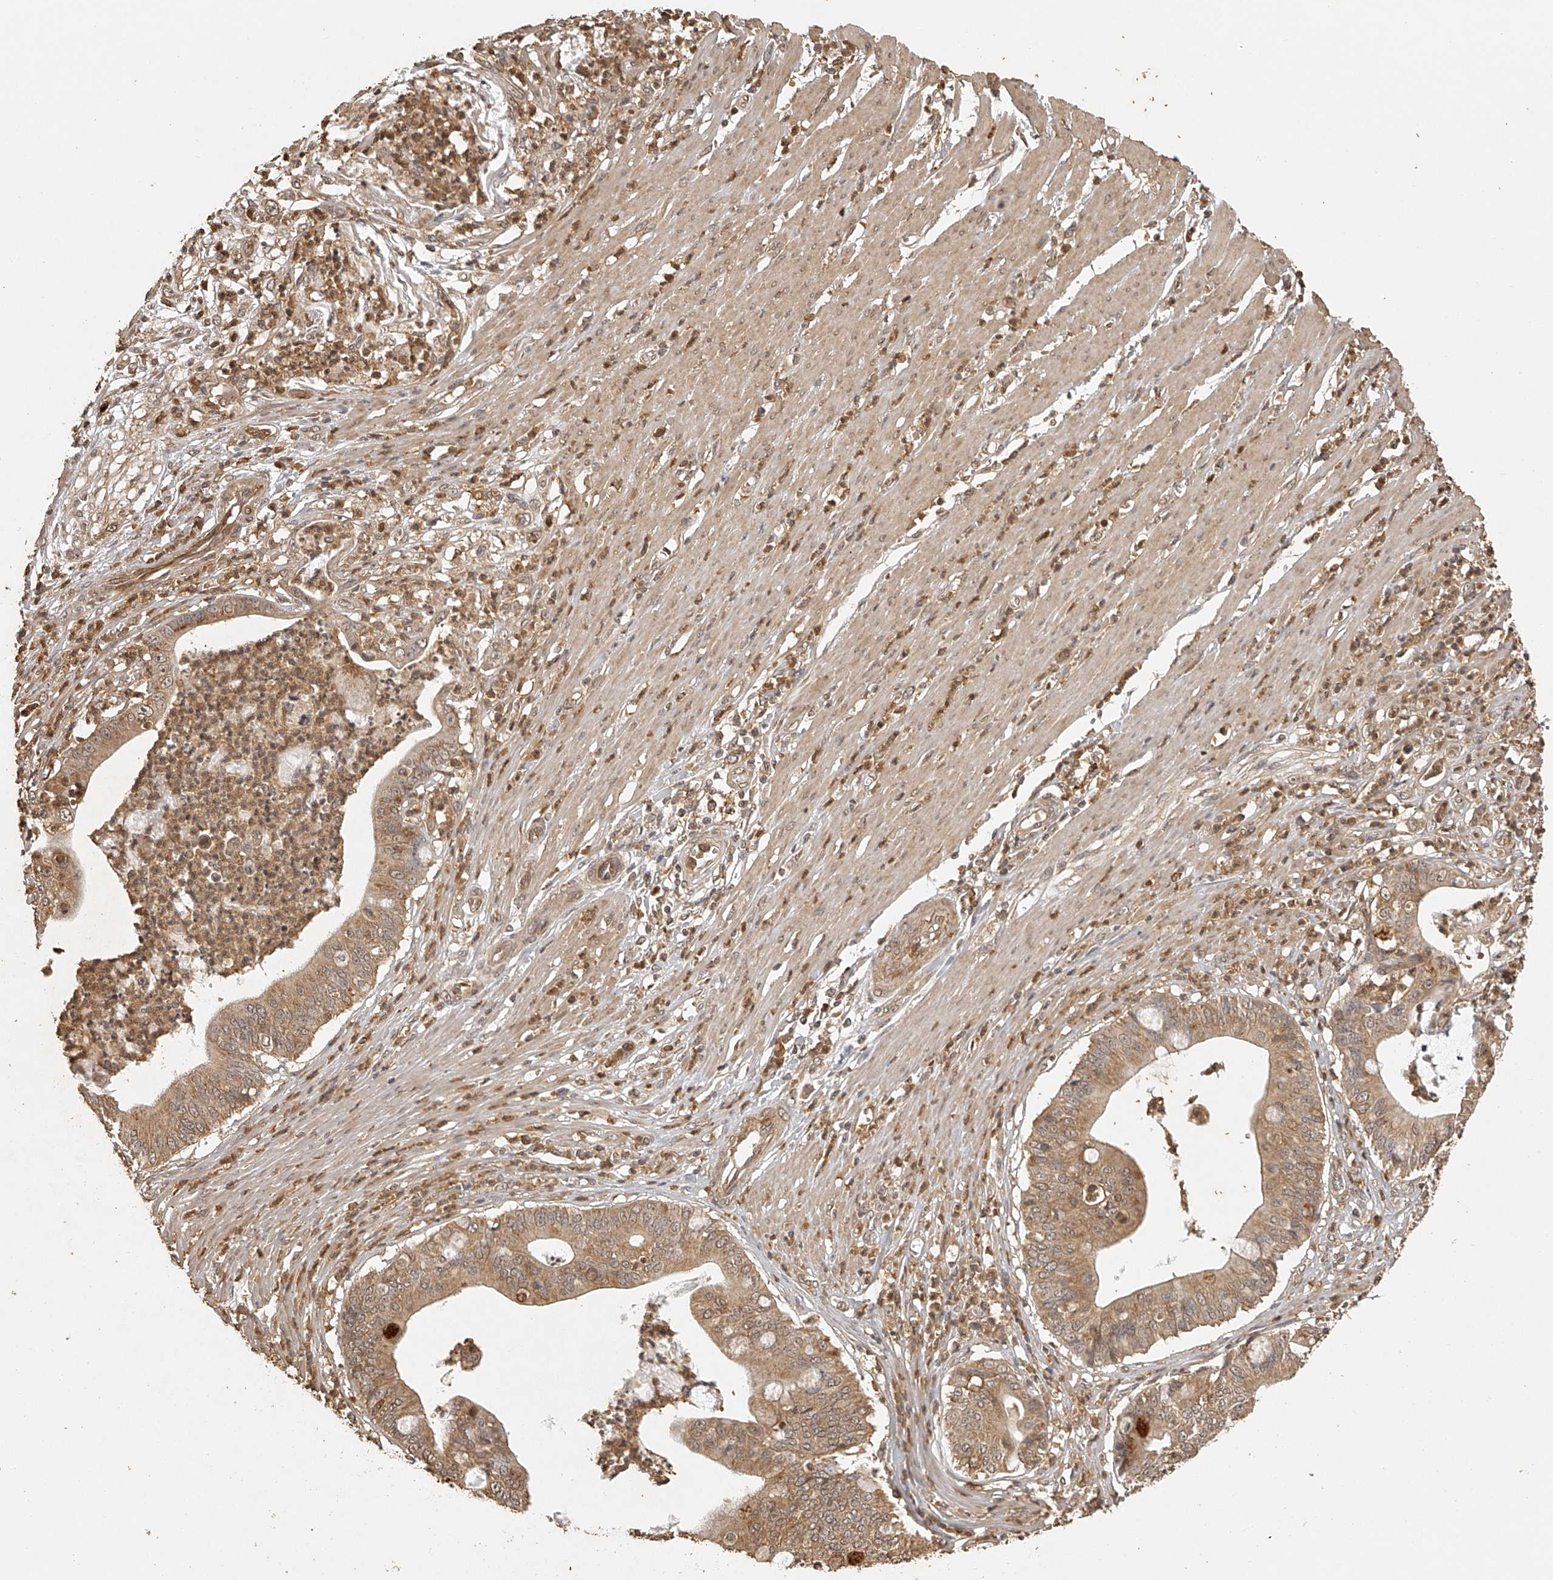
{"staining": {"intensity": "moderate", "quantity": ">75%", "location": "cytoplasmic/membranous"}, "tissue": "pancreatic cancer", "cell_type": "Tumor cells", "image_type": "cancer", "snomed": [{"axis": "morphology", "description": "Adenocarcinoma, NOS"}, {"axis": "topography", "description": "Pancreas"}], "caption": "The histopathology image shows staining of pancreatic adenocarcinoma, revealing moderate cytoplasmic/membranous protein positivity (brown color) within tumor cells.", "gene": "BCL2L11", "patient": {"sex": "male", "age": 69}}